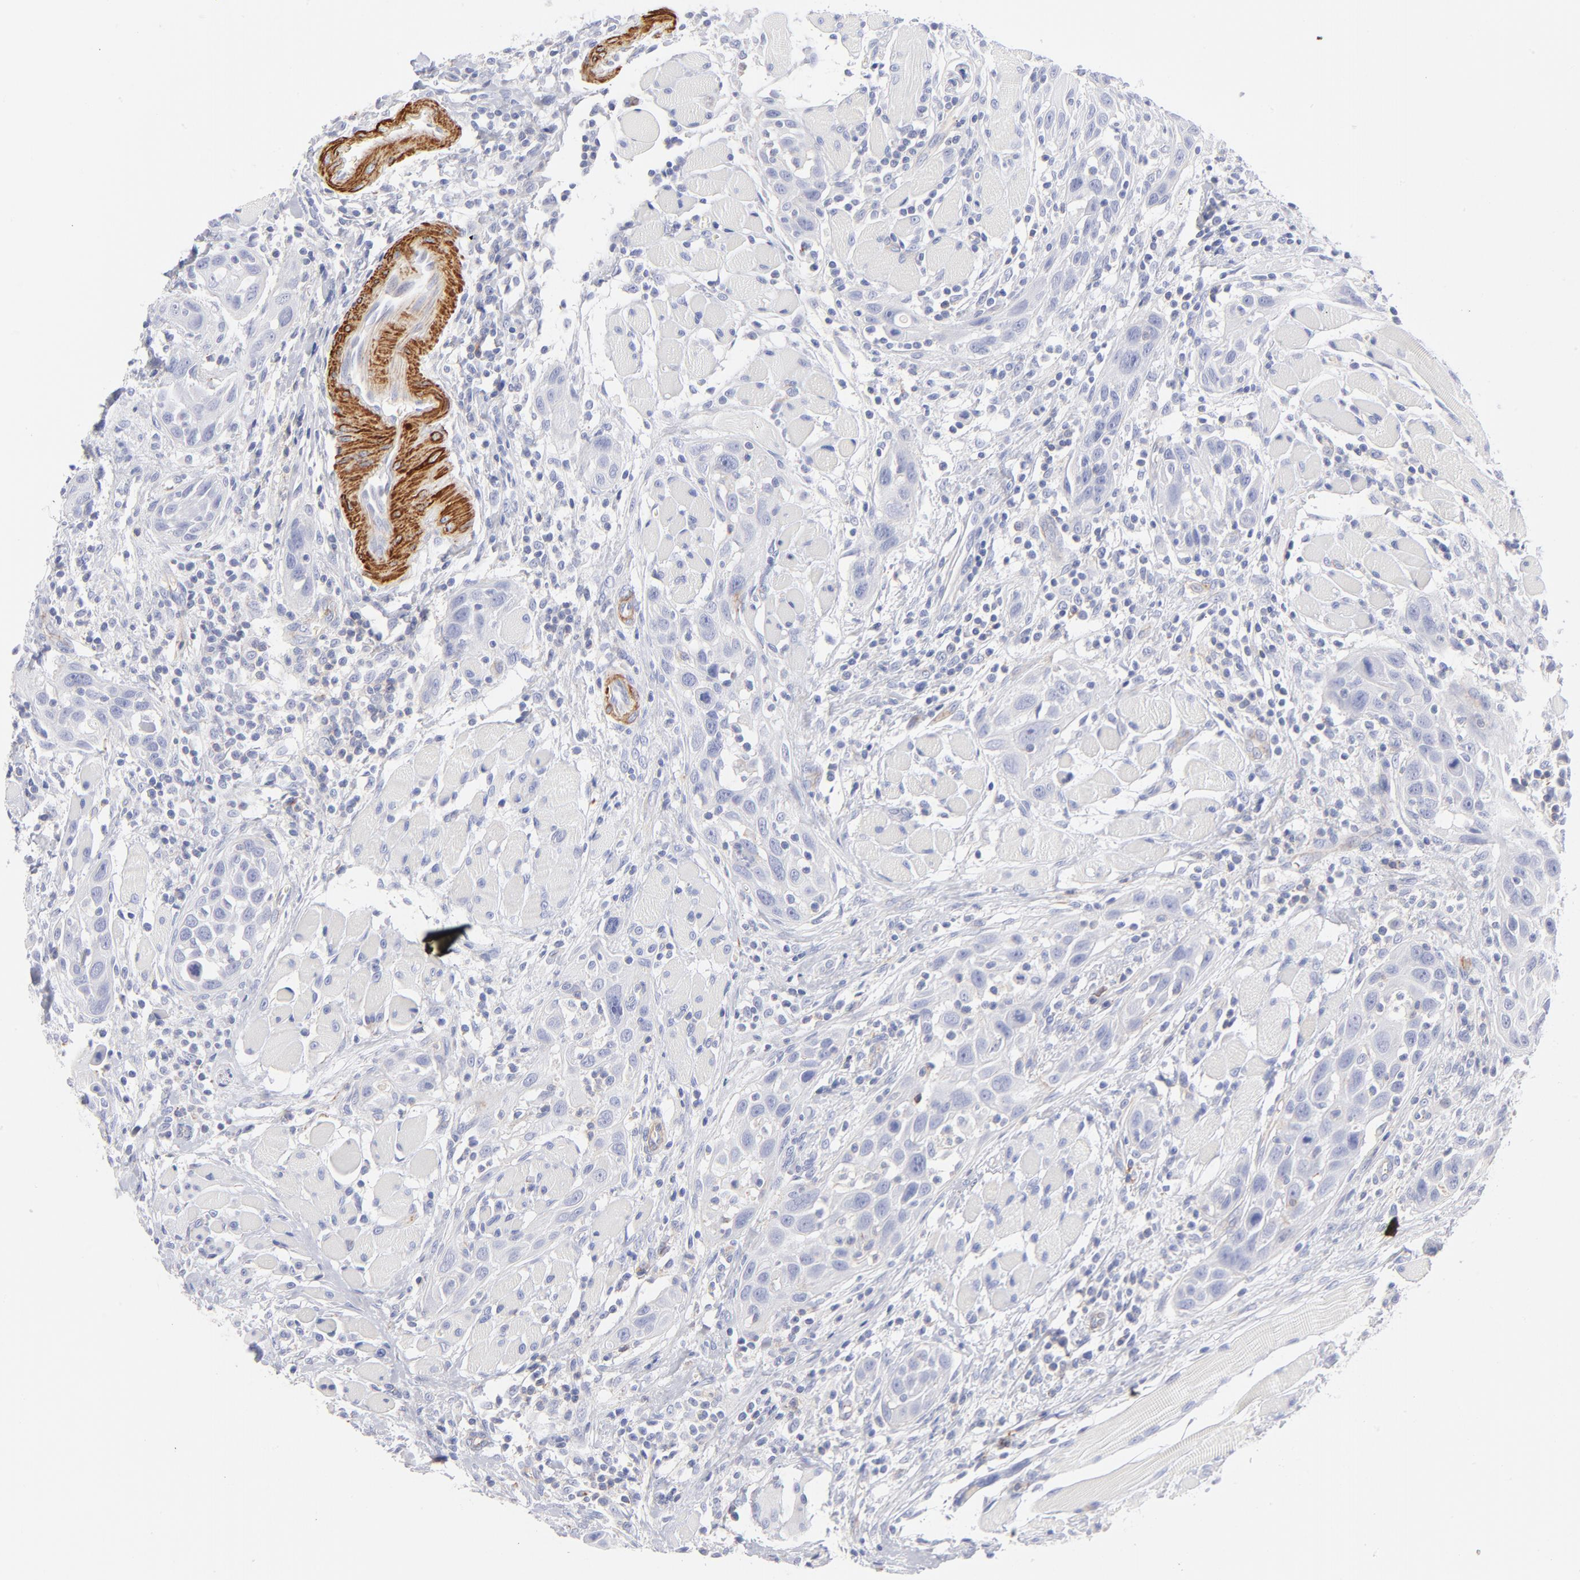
{"staining": {"intensity": "negative", "quantity": "none", "location": "none"}, "tissue": "head and neck cancer", "cell_type": "Tumor cells", "image_type": "cancer", "snomed": [{"axis": "morphology", "description": "Squamous cell carcinoma, NOS"}, {"axis": "topography", "description": "Oral tissue"}, {"axis": "topography", "description": "Head-Neck"}], "caption": "Immunohistochemistry (IHC) image of neoplastic tissue: human head and neck cancer stained with DAB (3,3'-diaminobenzidine) shows no significant protein positivity in tumor cells.", "gene": "ACTA2", "patient": {"sex": "female", "age": 50}}